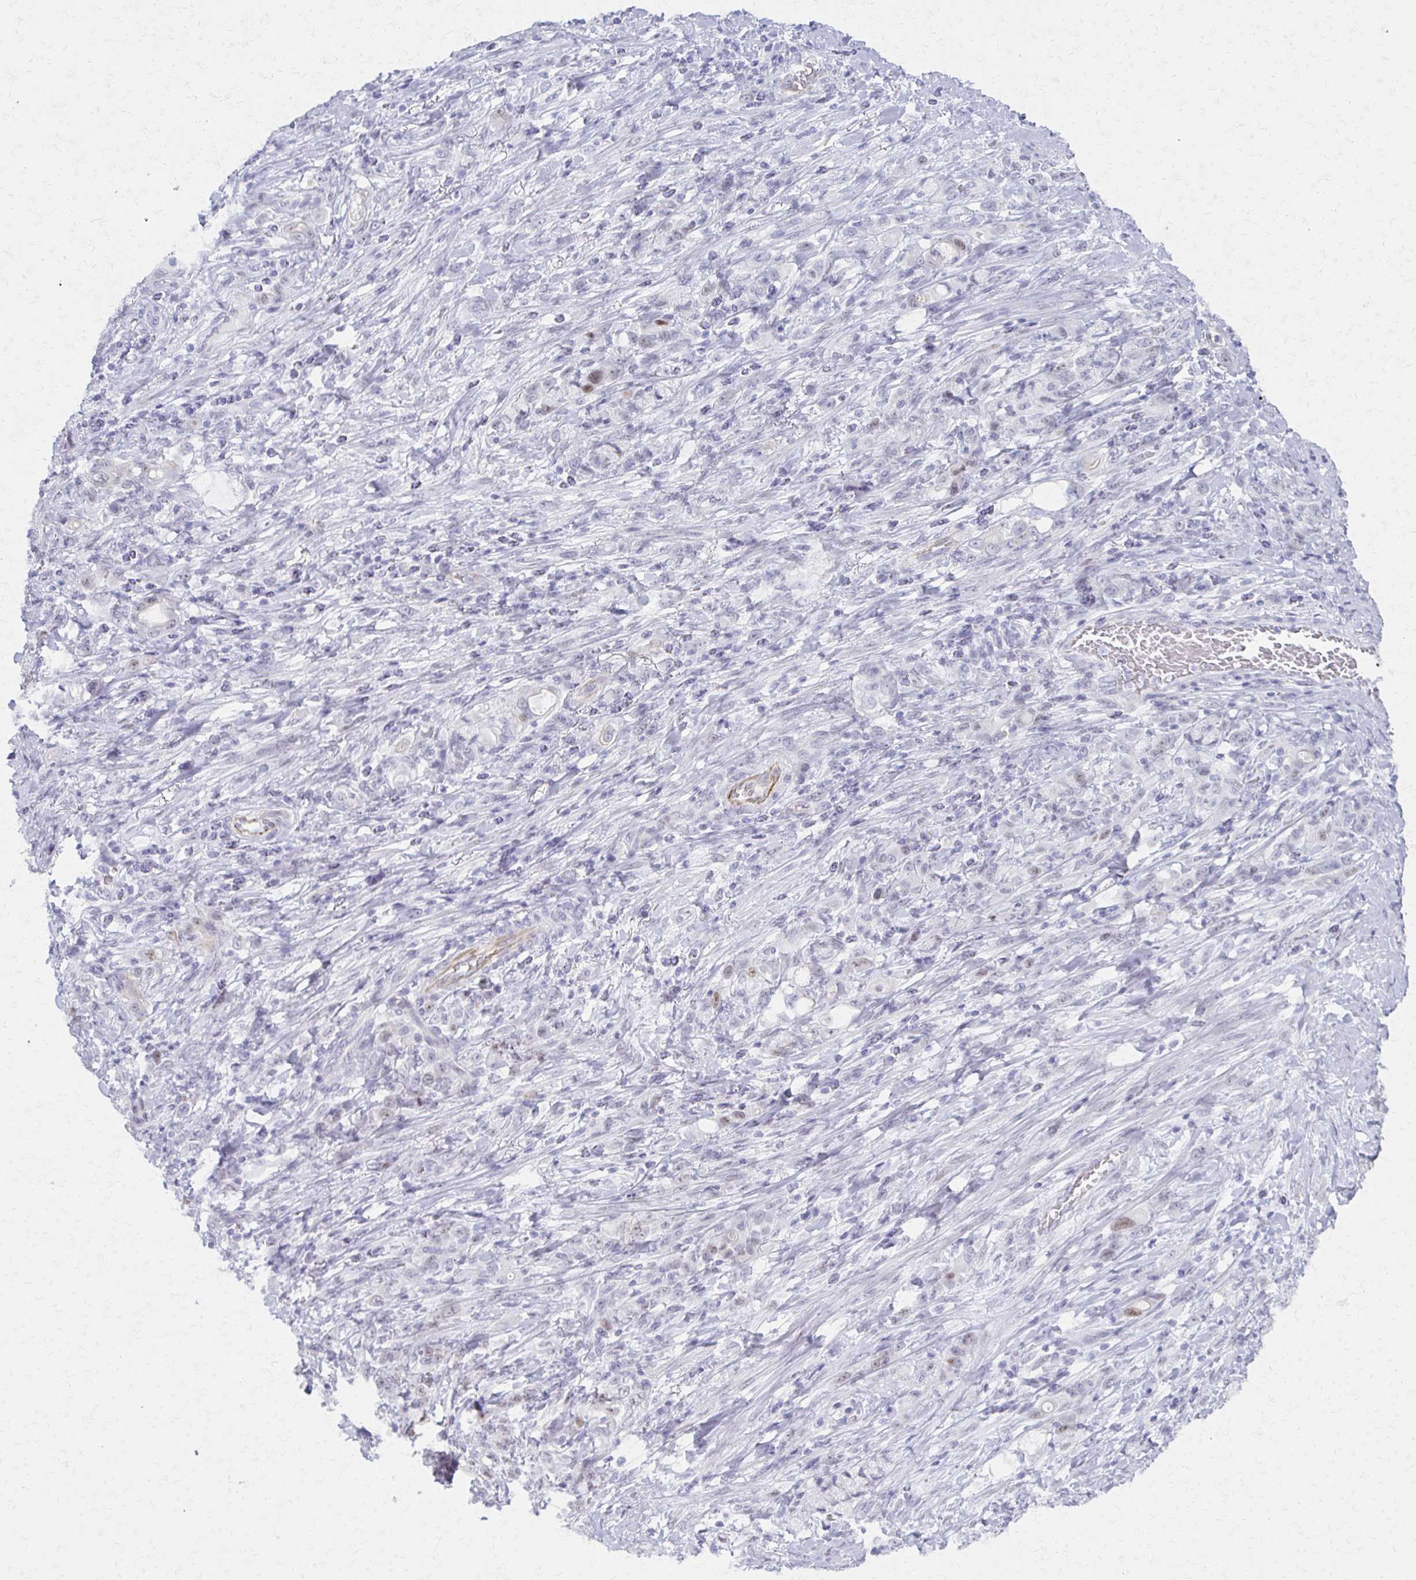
{"staining": {"intensity": "negative", "quantity": "none", "location": "none"}, "tissue": "stomach cancer", "cell_type": "Tumor cells", "image_type": "cancer", "snomed": [{"axis": "morphology", "description": "Adenocarcinoma, NOS"}, {"axis": "topography", "description": "Stomach"}], "caption": "This is an immunohistochemistry photomicrograph of human stomach cancer. There is no expression in tumor cells.", "gene": "MORC4", "patient": {"sex": "female", "age": 79}}